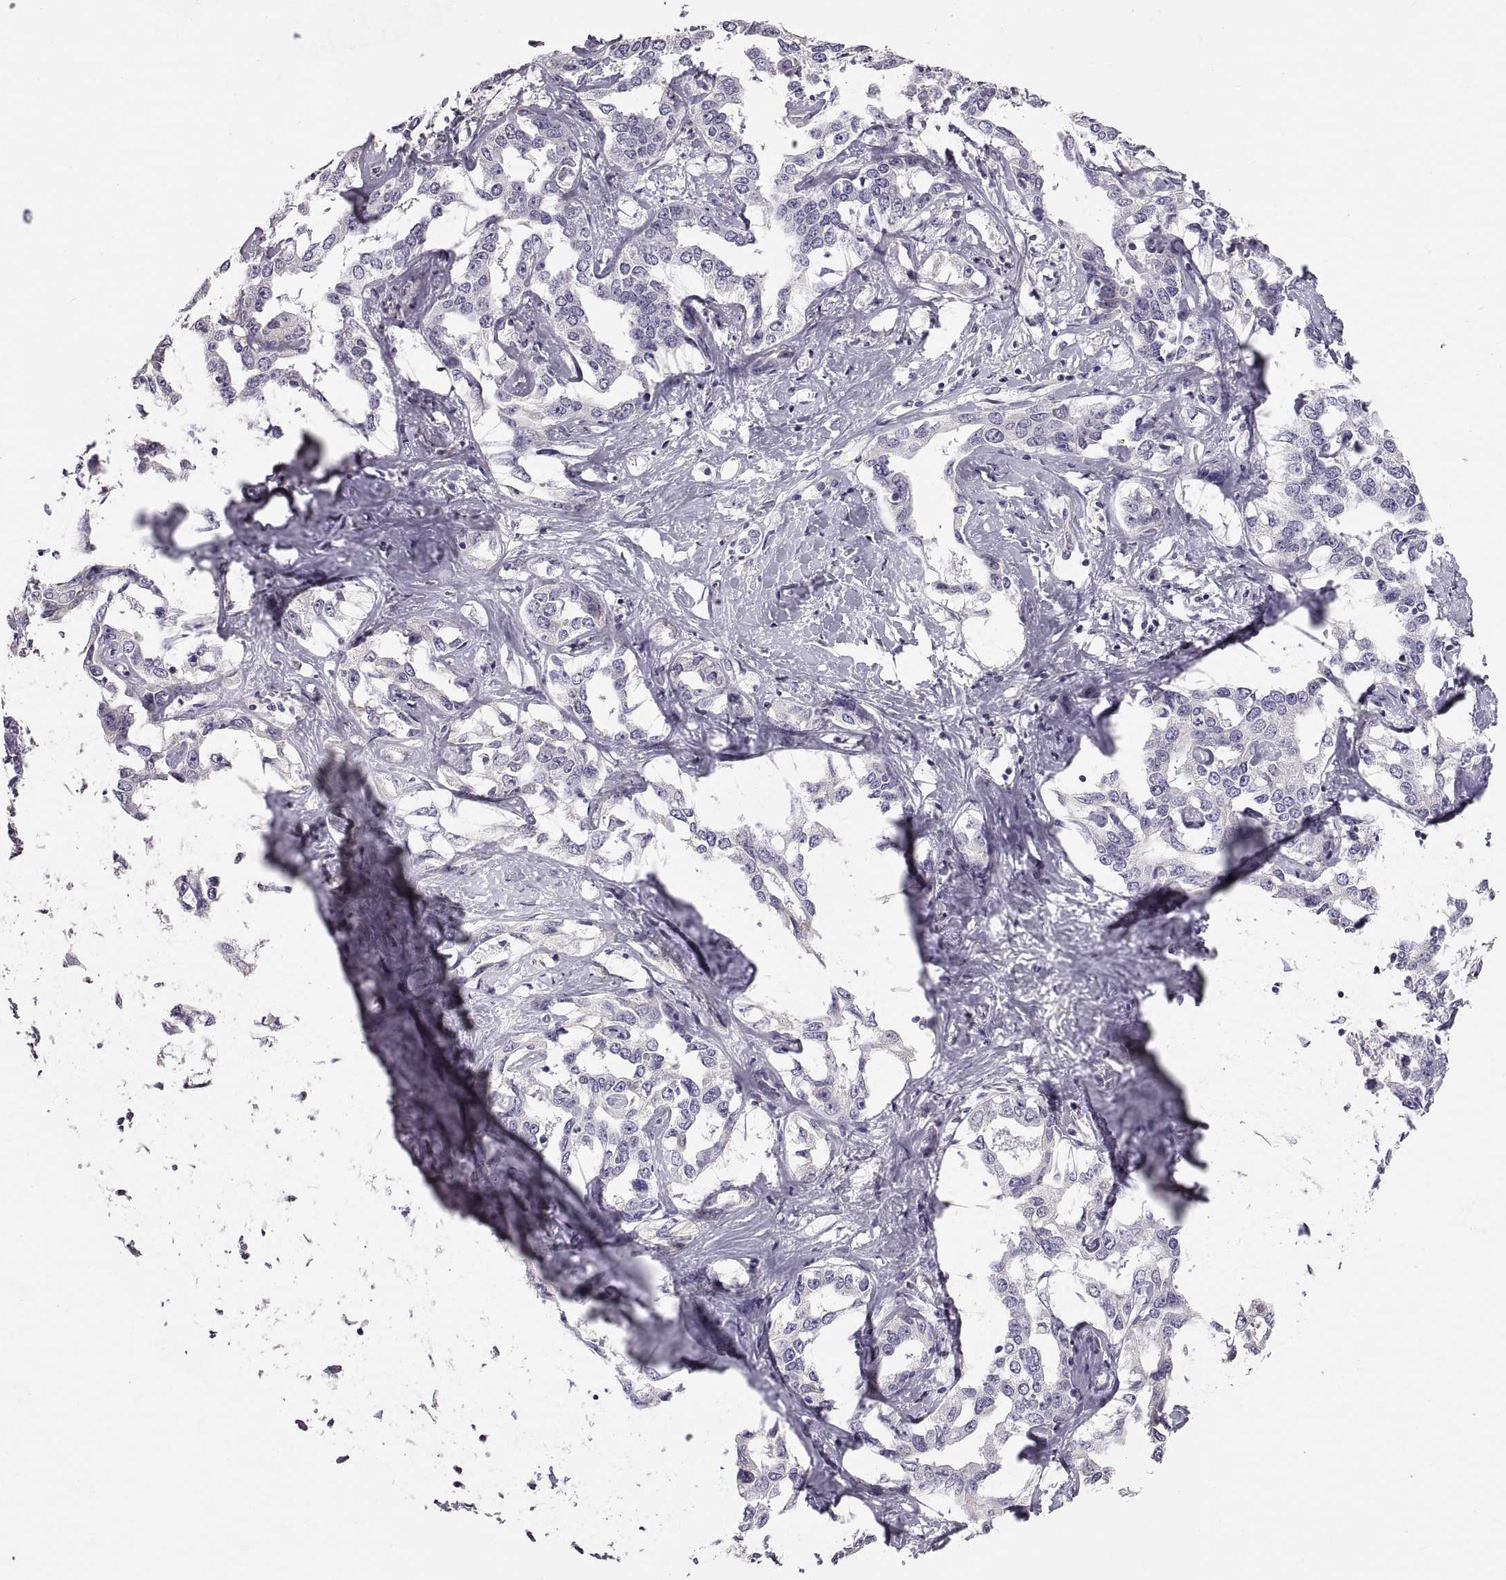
{"staining": {"intensity": "negative", "quantity": "none", "location": "none"}, "tissue": "liver cancer", "cell_type": "Tumor cells", "image_type": "cancer", "snomed": [{"axis": "morphology", "description": "Cholangiocarcinoma"}, {"axis": "topography", "description": "Liver"}], "caption": "Immunohistochemistry (IHC) micrograph of neoplastic tissue: liver cancer stained with DAB demonstrates no significant protein expression in tumor cells. (Brightfield microscopy of DAB (3,3'-diaminobenzidine) immunohistochemistry at high magnification).", "gene": "ADAM32", "patient": {"sex": "male", "age": 59}}